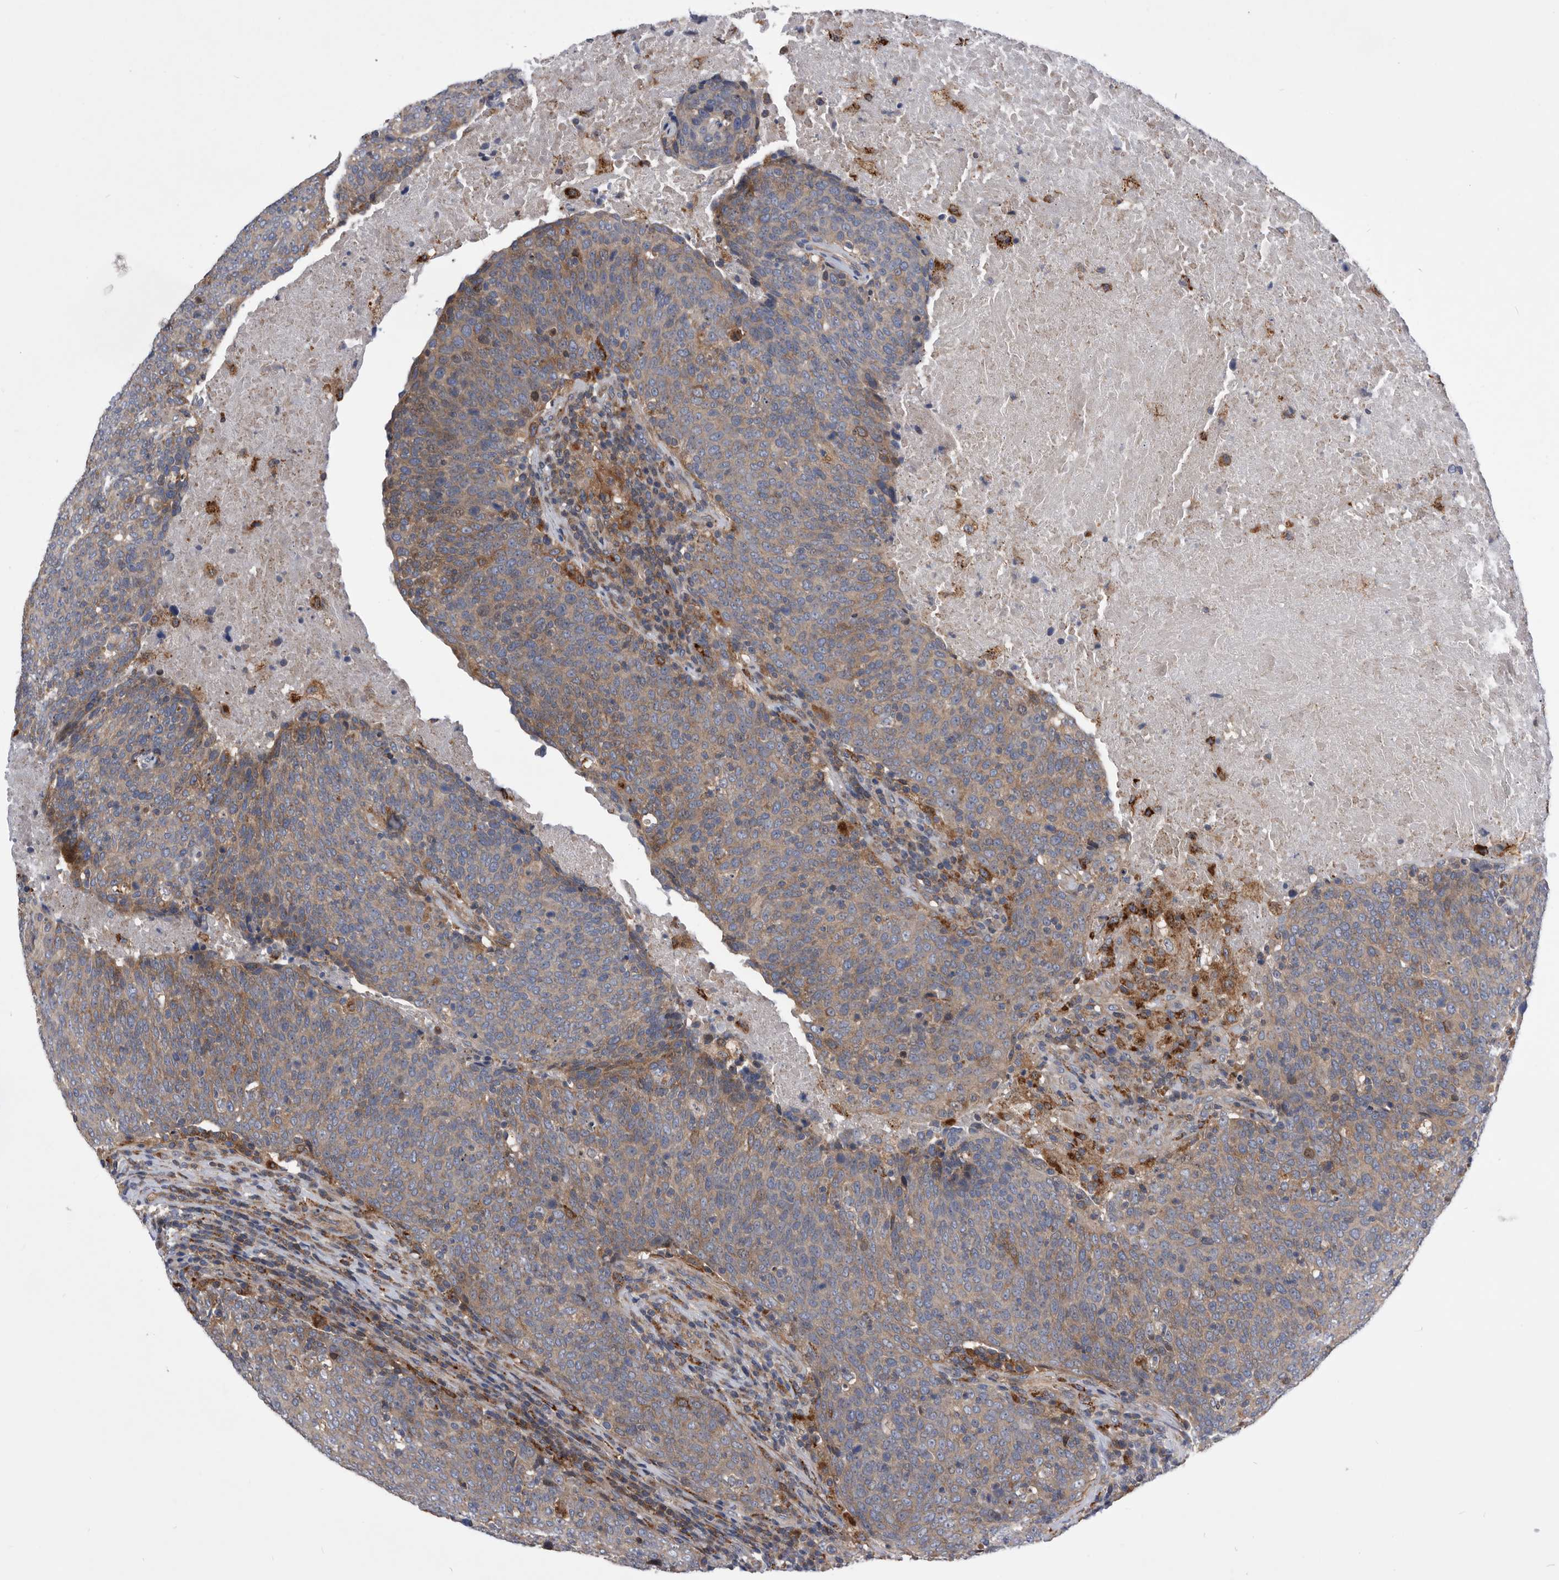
{"staining": {"intensity": "moderate", "quantity": "25%-75%", "location": "cytoplasmic/membranous"}, "tissue": "head and neck cancer", "cell_type": "Tumor cells", "image_type": "cancer", "snomed": [{"axis": "morphology", "description": "Squamous cell carcinoma, NOS"}, {"axis": "morphology", "description": "Squamous cell carcinoma, metastatic, NOS"}, {"axis": "topography", "description": "Lymph node"}, {"axis": "topography", "description": "Head-Neck"}], "caption": "Head and neck cancer (metastatic squamous cell carcinoma) stained for a protein reveals moderate cytoplasmic/membranous positivity in tumor cells.", "gene": "BAIAP3", "patient": {"sex": "male", "age": 62}}